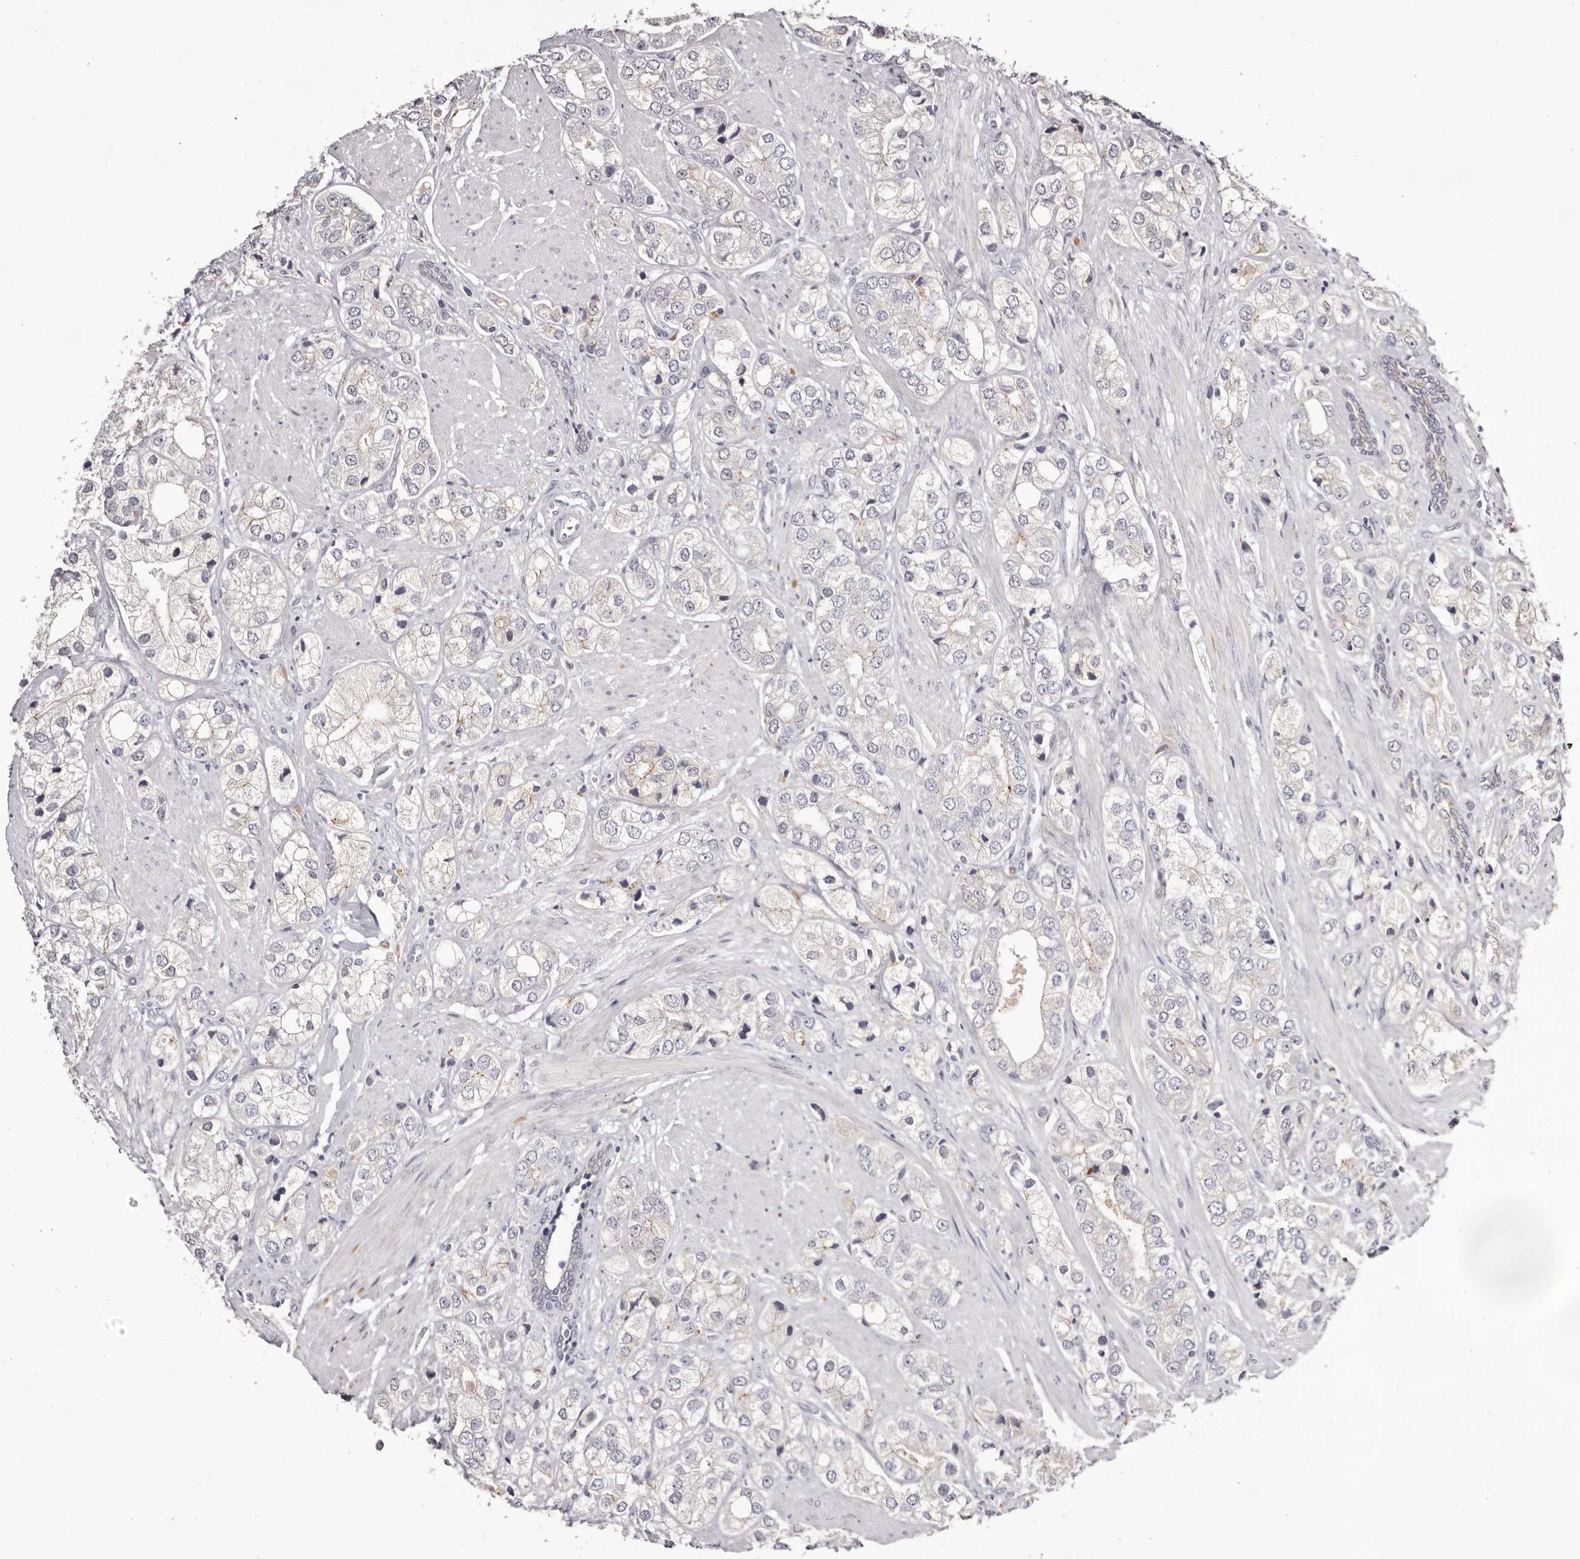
{"staining": {"intensity": "negative", "quantity": "none", "location": "none"}, "tissue": "prostate cancer", "cell_type": "Tumor cells", "image_type": "cancer", "snomed": [{"axis": "morphology", "description": "Adenocarcinoma, High grade"}, {"axis": "topography", "description": "Prostate"}], "caption": "High magnification brightfield microscopy of prostate adenocarcinoma (high-grade) stained with DAB (brown) and counterstained with hematoxylin (blue): tumor cells show no significant staining.", "gene": "PCDHB6", "patient": {"sex": "male", "age": 50}}